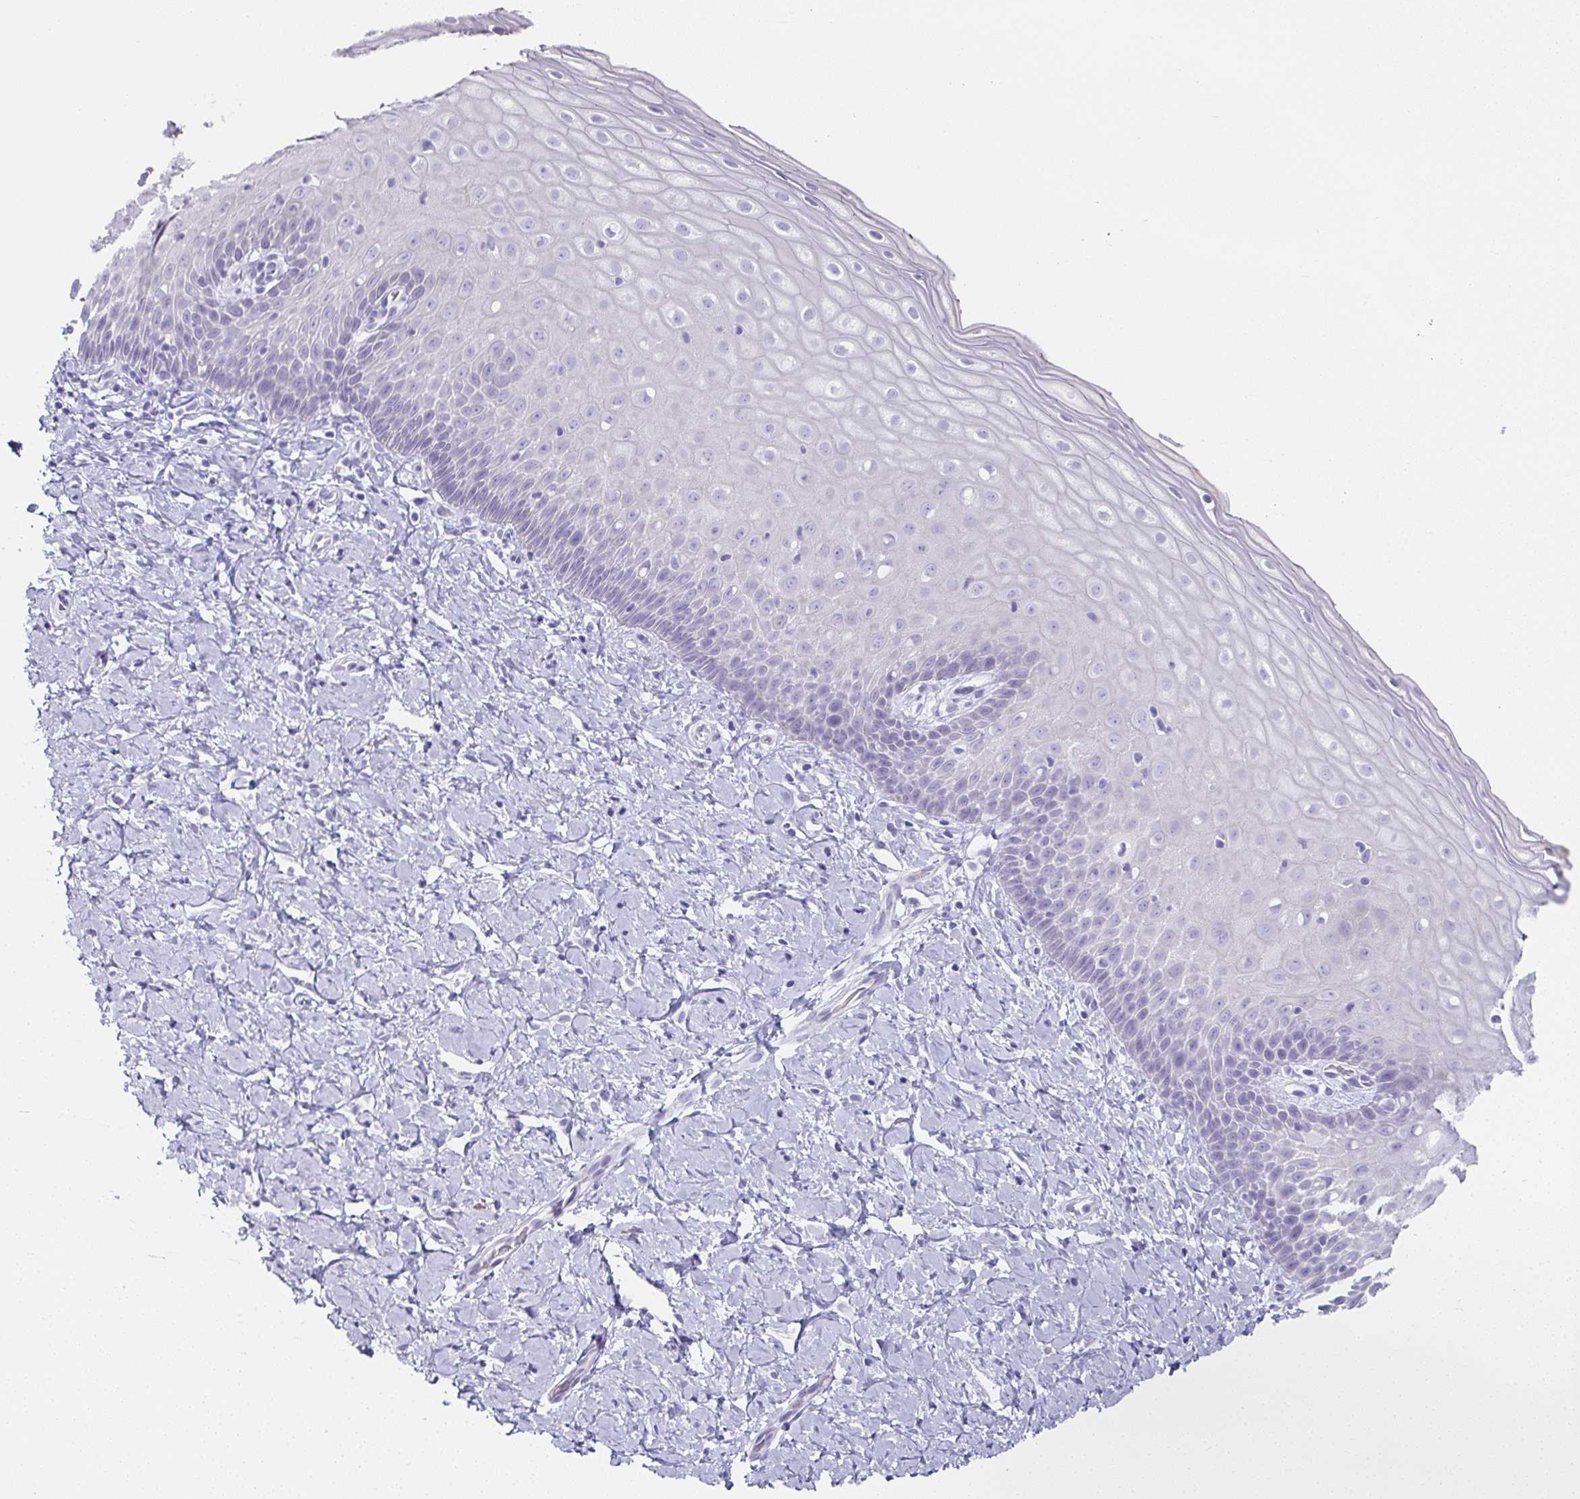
{"staining": {"intensity": "weak", "quantity": "<25%", "location": "cytoplasmic/membranous"}, "tissue": "cervix", "cell_type": "Glandular cells", "image_type": "normal", "snomed": [{"axis": "morphology", "description": "Normal tissue, NOS"}, {"axis": "topography", "description": "Cervix"}], "caption": "A micrograph of human cervix is negative for staining in glandular cells. (Brightfield microscopy of DAB immunohistochemistry at high magnification).", "gene": "RBP1", "patient": {"sex": "female", "age": 37}}